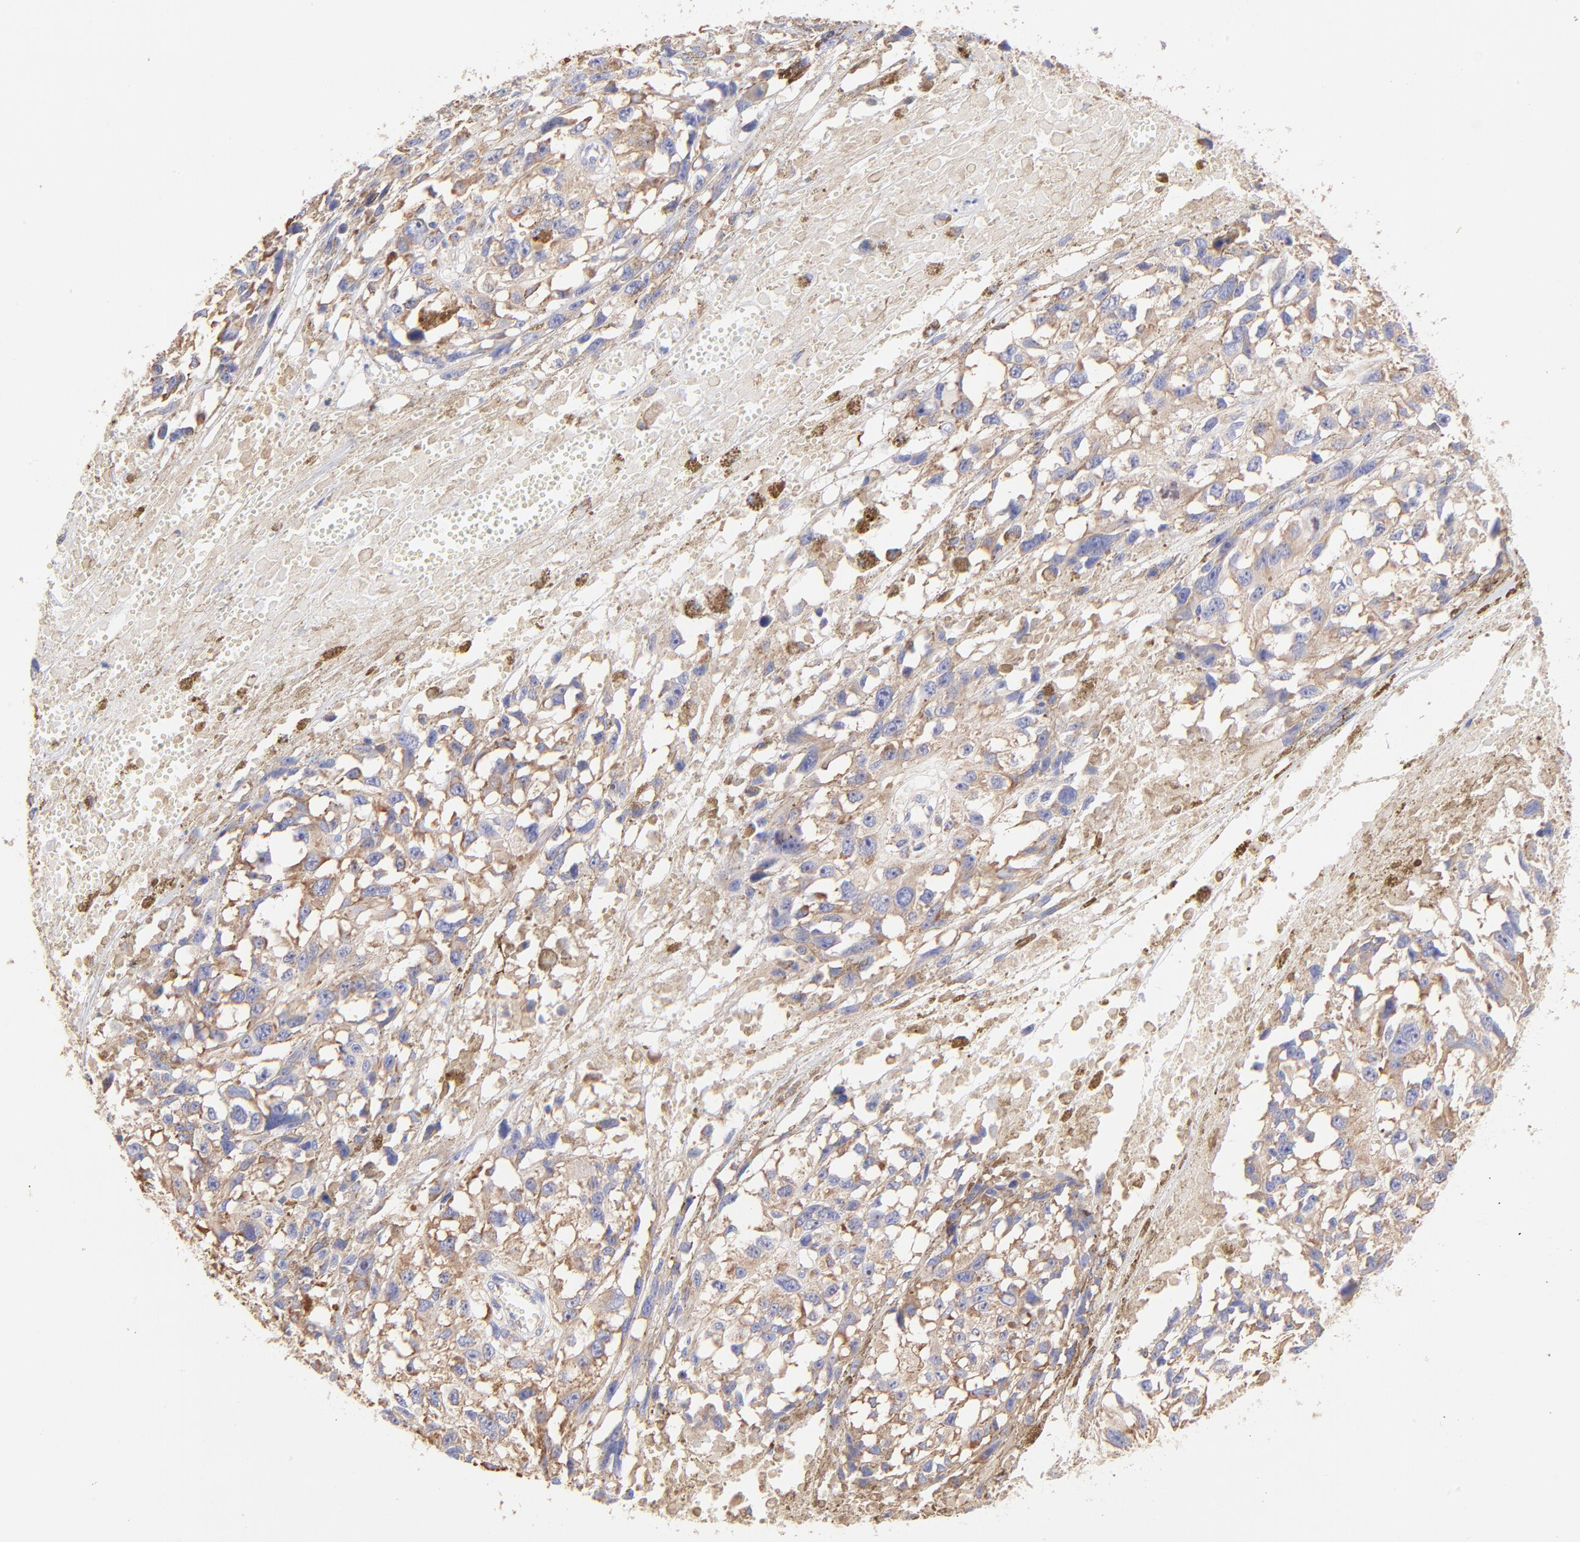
{"staining": {"intensity": "moderate", "quantity": ">75%", "location": "cytoplasmic/membranous"}, "tissue": "melanoma", "cell_type": "Tumor cells", "image_type": "cancer", "snomed": [{"axis": "morphology", "description": "Malignant melanoma, Metastatic site"}, {"axis": "topography", "description": "Lymph node"}], "caption": "Immunohistochemistry (IHC) (DAB (3,3'-diaminobenzidine)) staining of melanoma exhibits moderate cytoplasmic/membranous protein expression in approximately >75% of tumor cells.", "gene": "RPL30", "patient": {"sex": "male", "age": 59}}